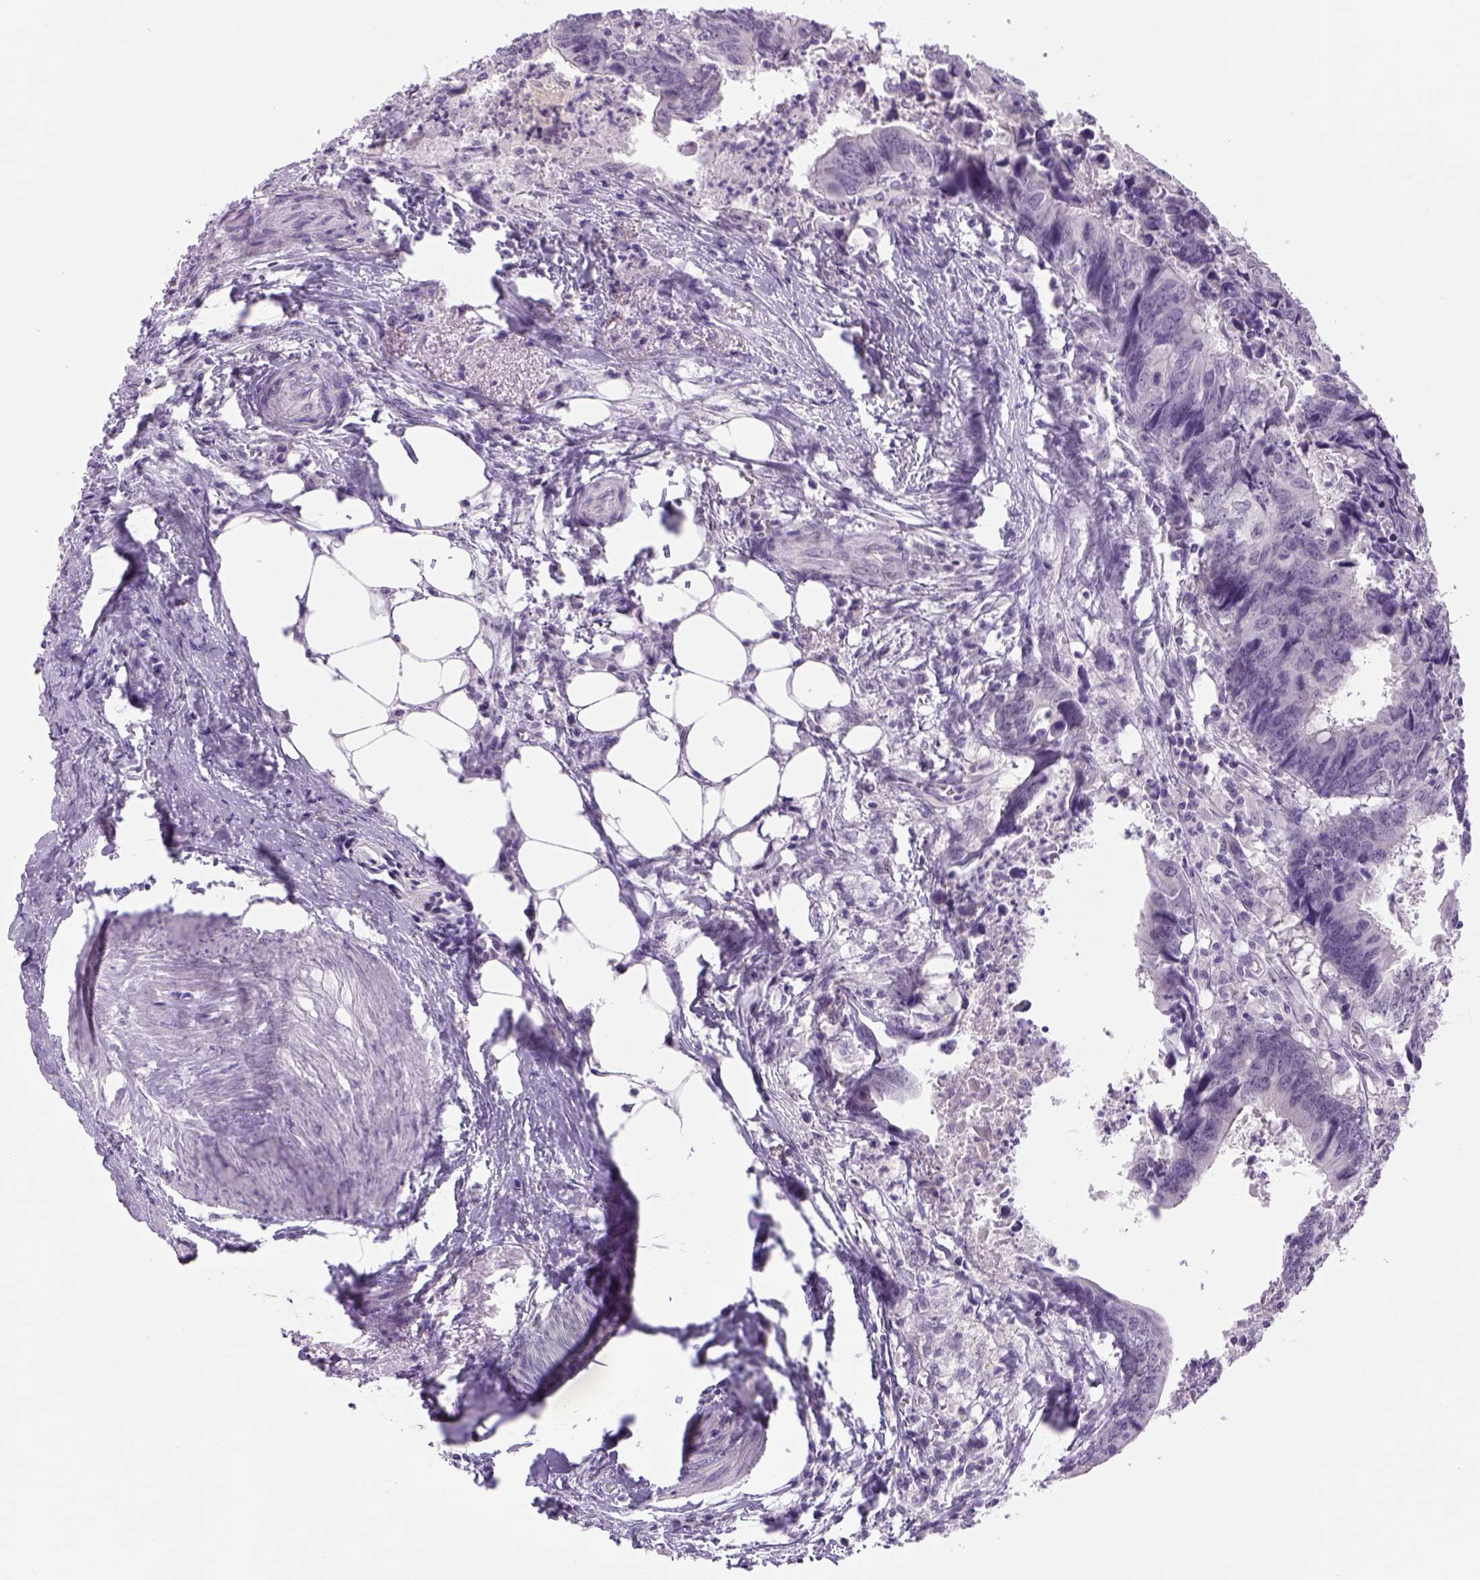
{"staining": {"intensity": "negative", "quantity": "none", "location": "none"}, "tissue": "colorectal cancer", "cell_type": "Tumor cells", "image_type": "cancer", "snomed": [{"axis": "morphology", "description": "Adenocarcinoma, NOS"}, {"axis": "topography", "description": "Colon"}], "caption": "IHC photomicrograph of colorectal cancer stained for a protein (brown), which reveals no expression in tumor cells.", "gene": "DBH", "patient": {"sex": "female", "age": 82}}